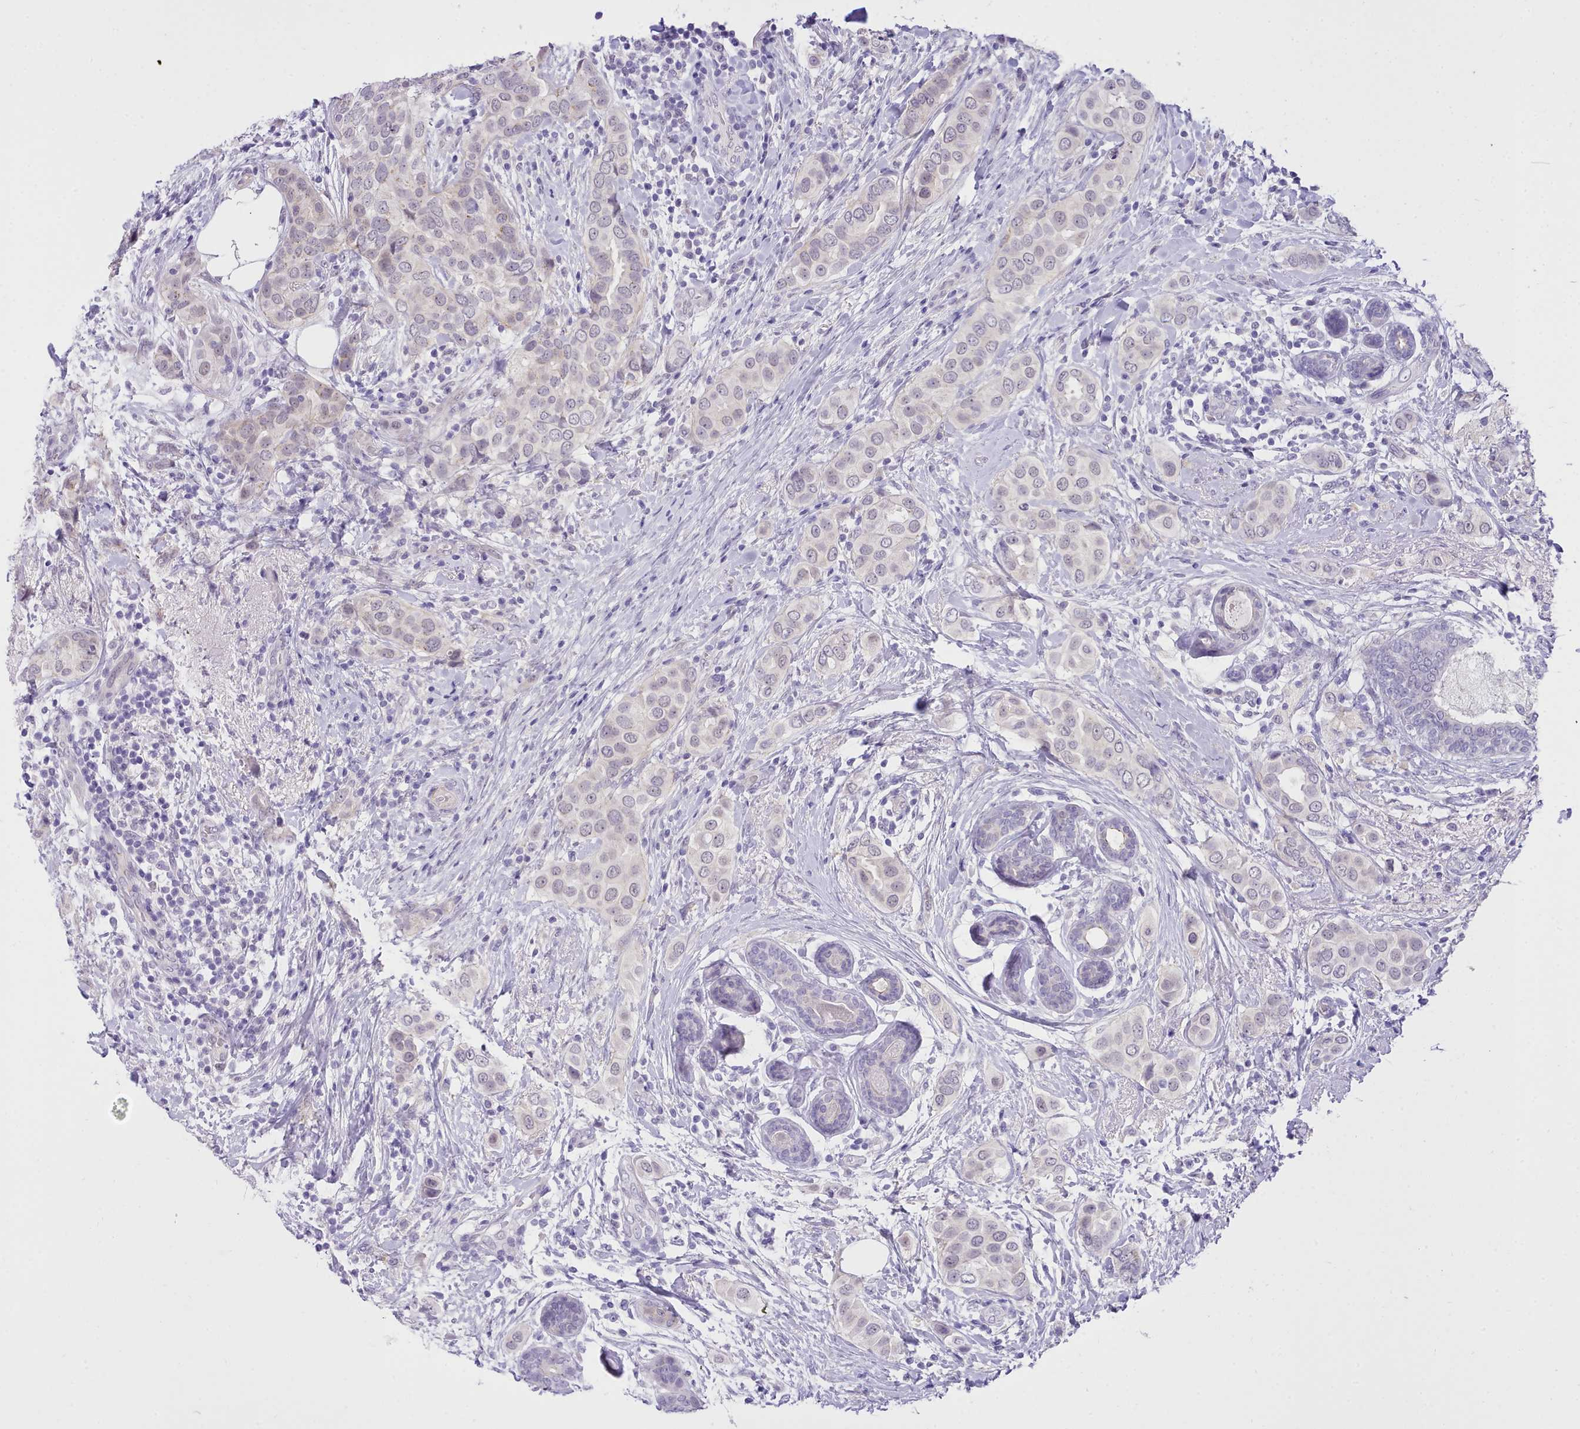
{"staining": {"intensity": "negative", "quantity": "none", "location": "none"}, "tissue": "breast cancer", "cell_type": "Tumor cells", "image_type": "cancer", "snomed": [{"axis": "morphology", "description": "Lobular carcinoma"}, {"axis": "topography", "description": "Breast"}], "caption": "Immunohistochemistry image of neoplastic tissue: human breast cancer (lobular carcinoma) stained with DAB (3,3'-diaminobenzidine) exhibits no significant protein staining in tumor cells.", "gene": "LRRC37A", "patient": {"sex": "female", "age": 51}}